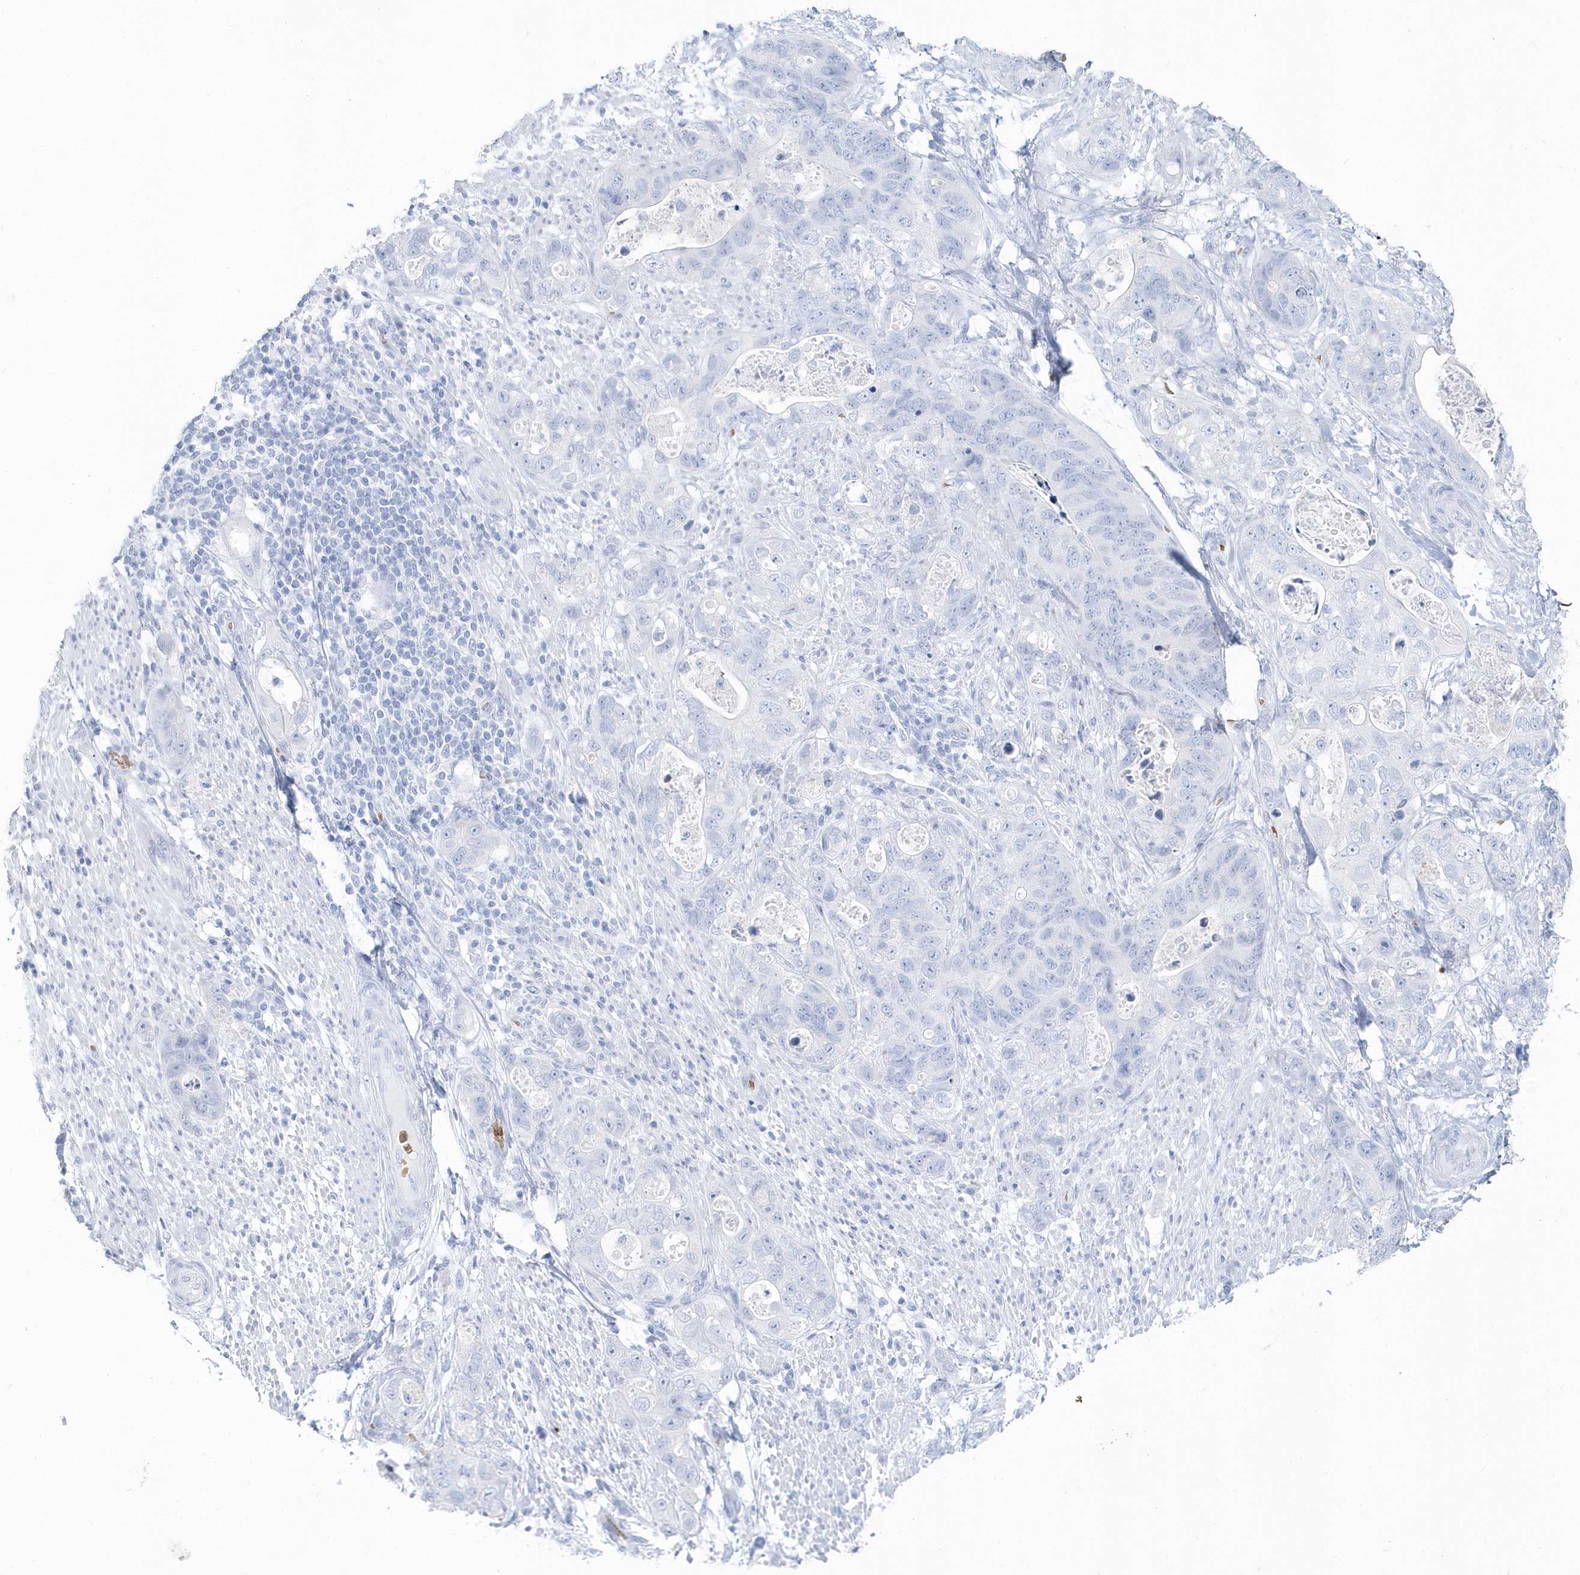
{"staining": {"intensity": "negative", "quantity": "none", "location": "none"}, "tissue": "stomach cancer", "cell_type": "Tumor cells", "image_type": "cancer", "snomed": [{"axis": "morphology", "description": "Adenocarcinoma, NOS"}, {"axis": "topography", "description": "Stomach"}], "caption": "Immunohistochemistry photomicrograph of stomach adenocarcinoma stained for a protein (brown), which exhibits no positivity in tumor cells.", "gene": "HBA2", "patient": {"sex": "female", "age": 89}}